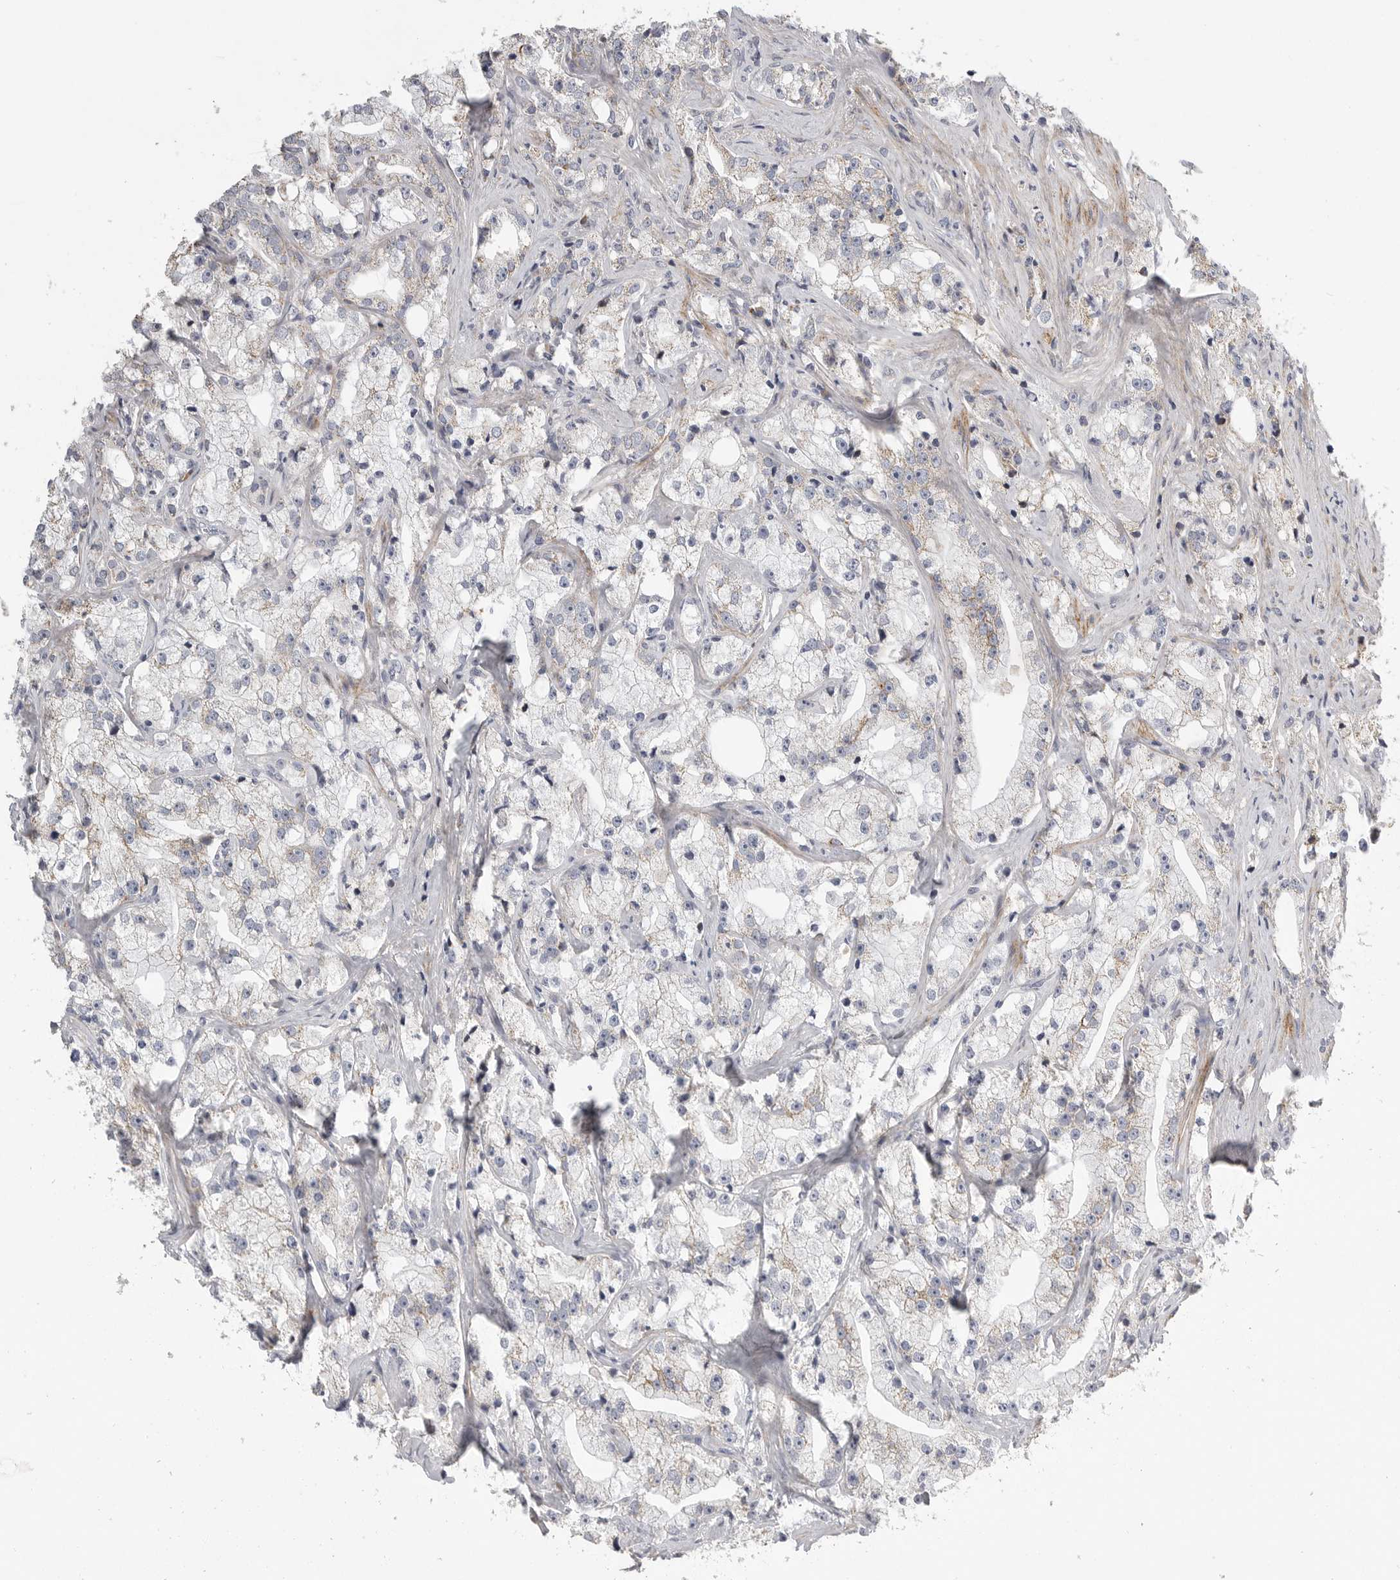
{"staining": {"intensity": "weak", "quantity": "25%-75%", "location": "cytoplasmic/membranous"}, "tissue": "prostate cancer", "cell_type": "Tumor cells", "image_type": "cancer", "snomed": [{"axis": "morphology", "description": "Adenocarcinoma, High grade"}, {"axis": "topography", "description": "Prostate"}], "caption": "IHC micrograph of neoplastic tissue: human prostate cancer (adenocarcinoma (high-grade)) stained using immunohistochemistry displays low levels of weak protein expression localized specifically in the cytoplasmic/membranous of tumor cells, appearing as a cytoplasmic/membranous brown color.", "gene": "SDC3", "patient": {"sex": "male", "age": 64}}